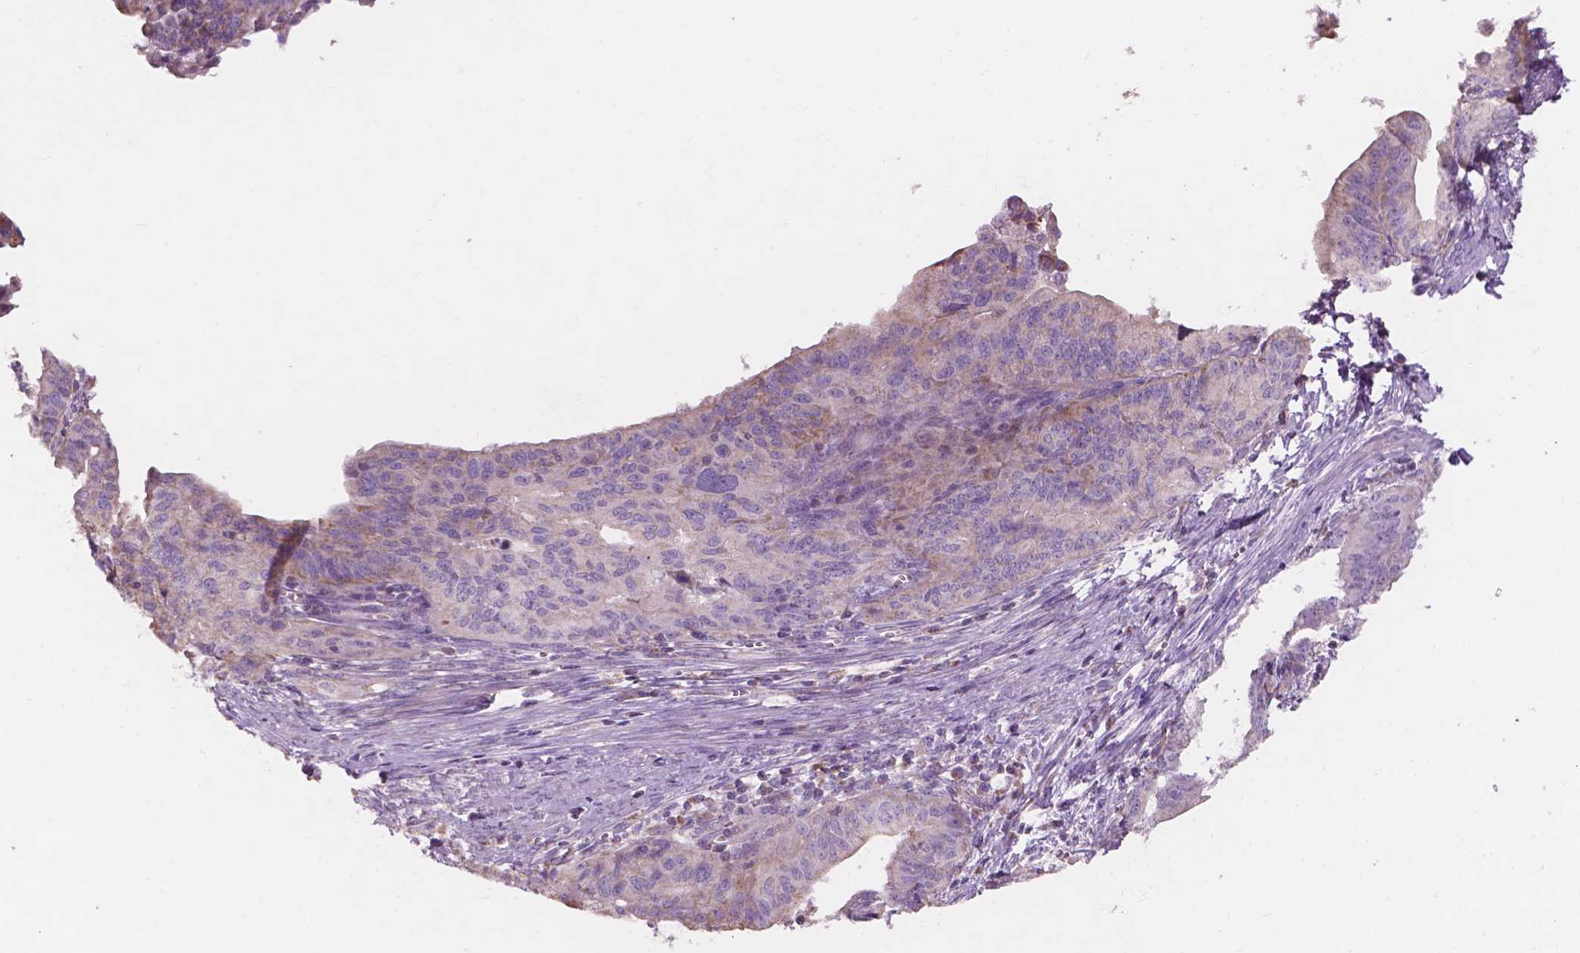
{"staining": {"intensity": "negative", "quantity": "none", "location": "none"}, "tissue": "endometrial cancer", "cell_type": "Tumor cells", "image_type": "cancer", "snomed": [{"axis": "morphology", "description": "Adenocarcinoma, NOS"}, {"axis": "topography", "description": "Endometrium"}], "caption": "DAB immunohistochemical staining of adenocarcinoma (endometrial) demonstrates no significant positivity in tumor cells.", "gene": "NDUFS1", "patient": {"sex": "female", "age": 65}}